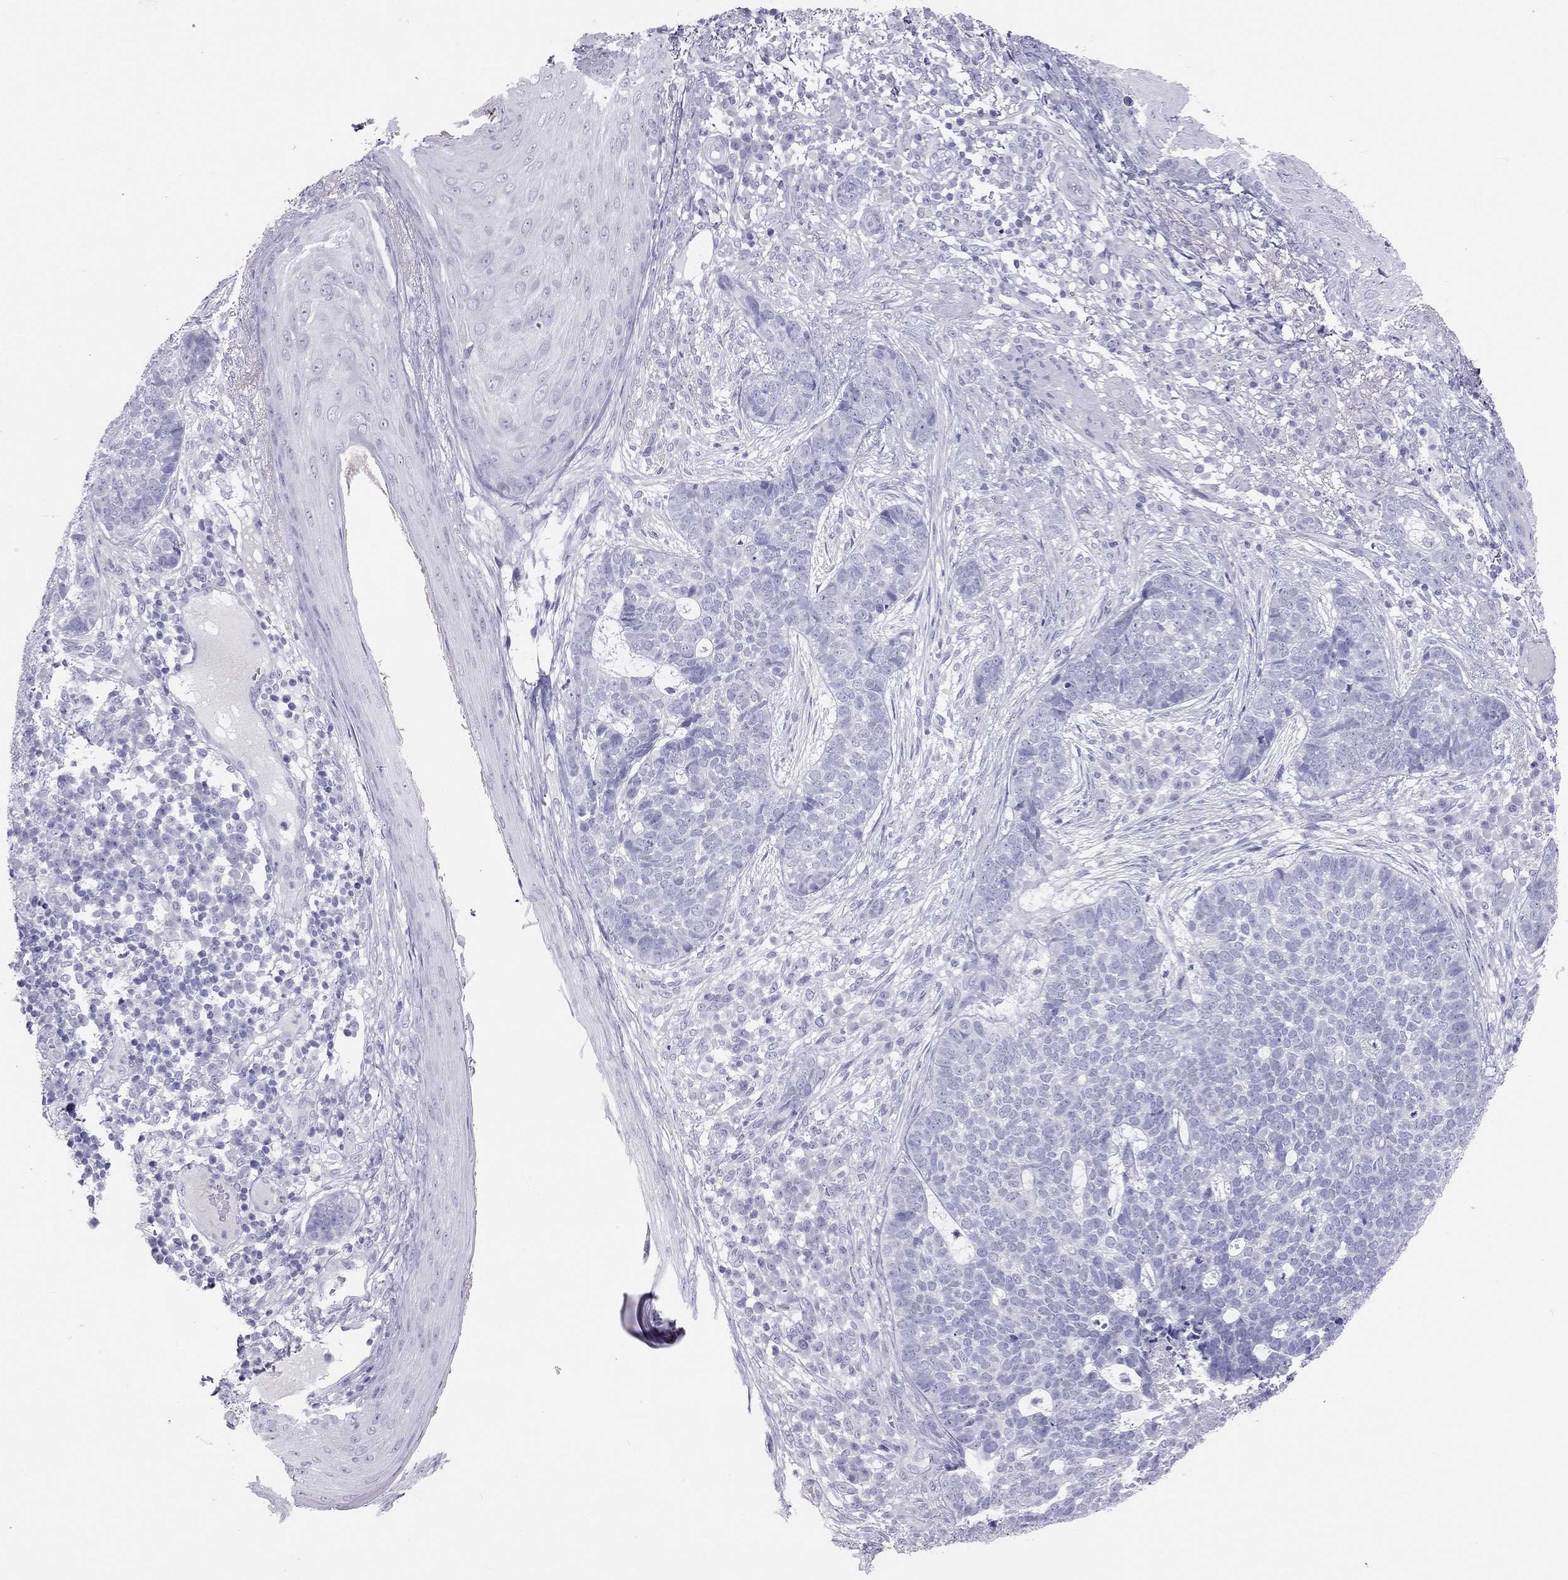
{"staining": {"intensity": "negative", "quantity": "none", "location": "none"}, "tissue": "skin cancer", "cell_type": "Tumor cells", "image_type": "cancer", "snomed": [{"axis": "morphology", "description": "Basal cell carcinoma"}, {"axis": "topography", "description": "Skin"}], "caption": "IHC of human skin cancer demonstrates no expression in tumor cells.", "gene": "KLRG1", "patient": {"sex": "female", "age": 69}}